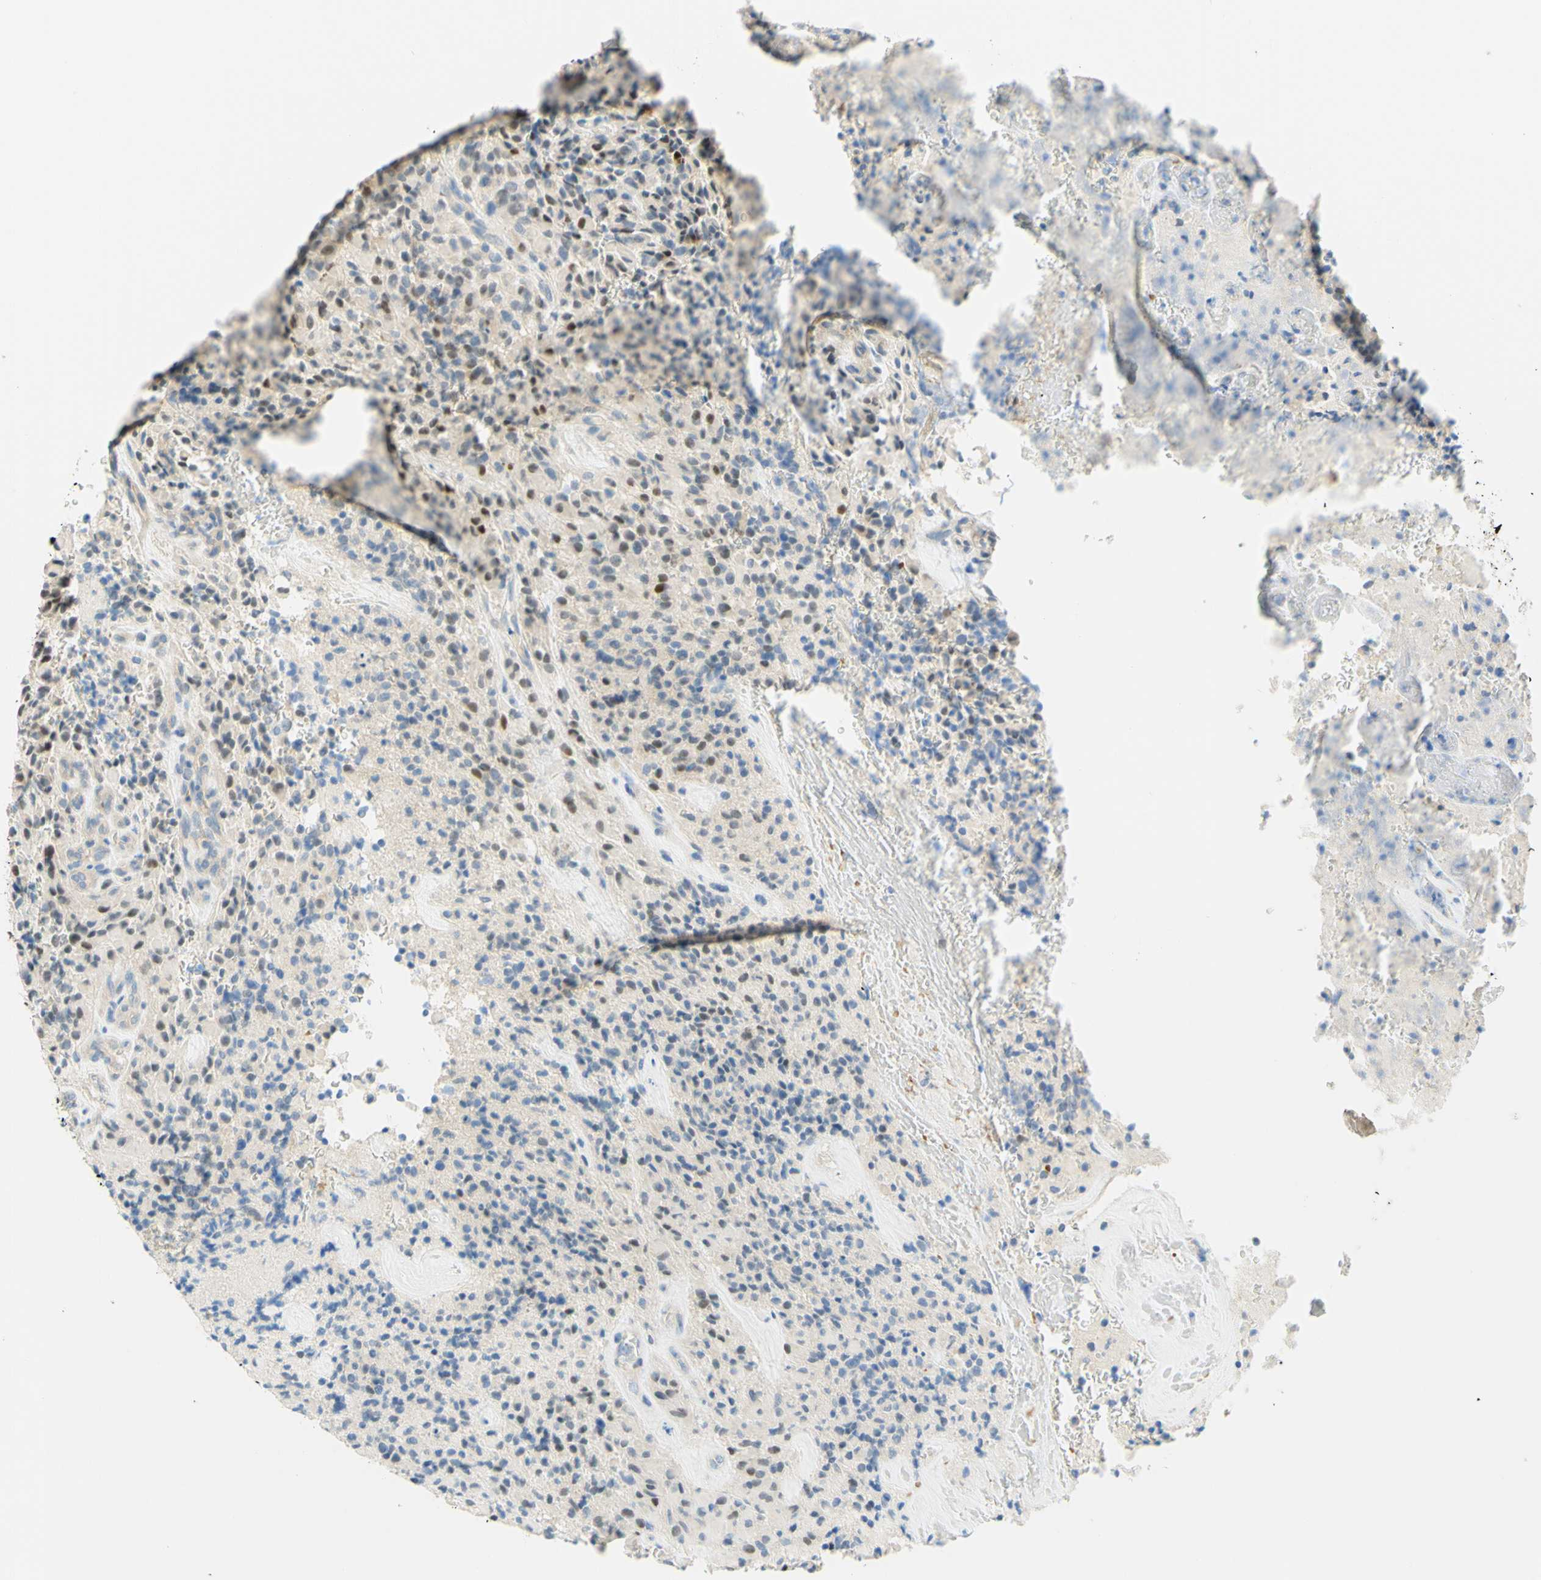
{"staining": {"intensity": "moderate", "quantity": "<25%", "location": "nuclear"}, "tissue": "glioma", "cell_type": "Tumor cells", "image_type": "cancer", "snomed": [{"axis": "morphology", "description": "Glioma, malignant, High grade"}, {"axis": "topography", "description": "Brain"}], "caption": "DAB immunohistochemical staining of glioma reveals moderate nuclear protein expression in about <25% of tumor cells.", "gene": "ENTREP2", "patient": {"sex": "male", "age": 71}}